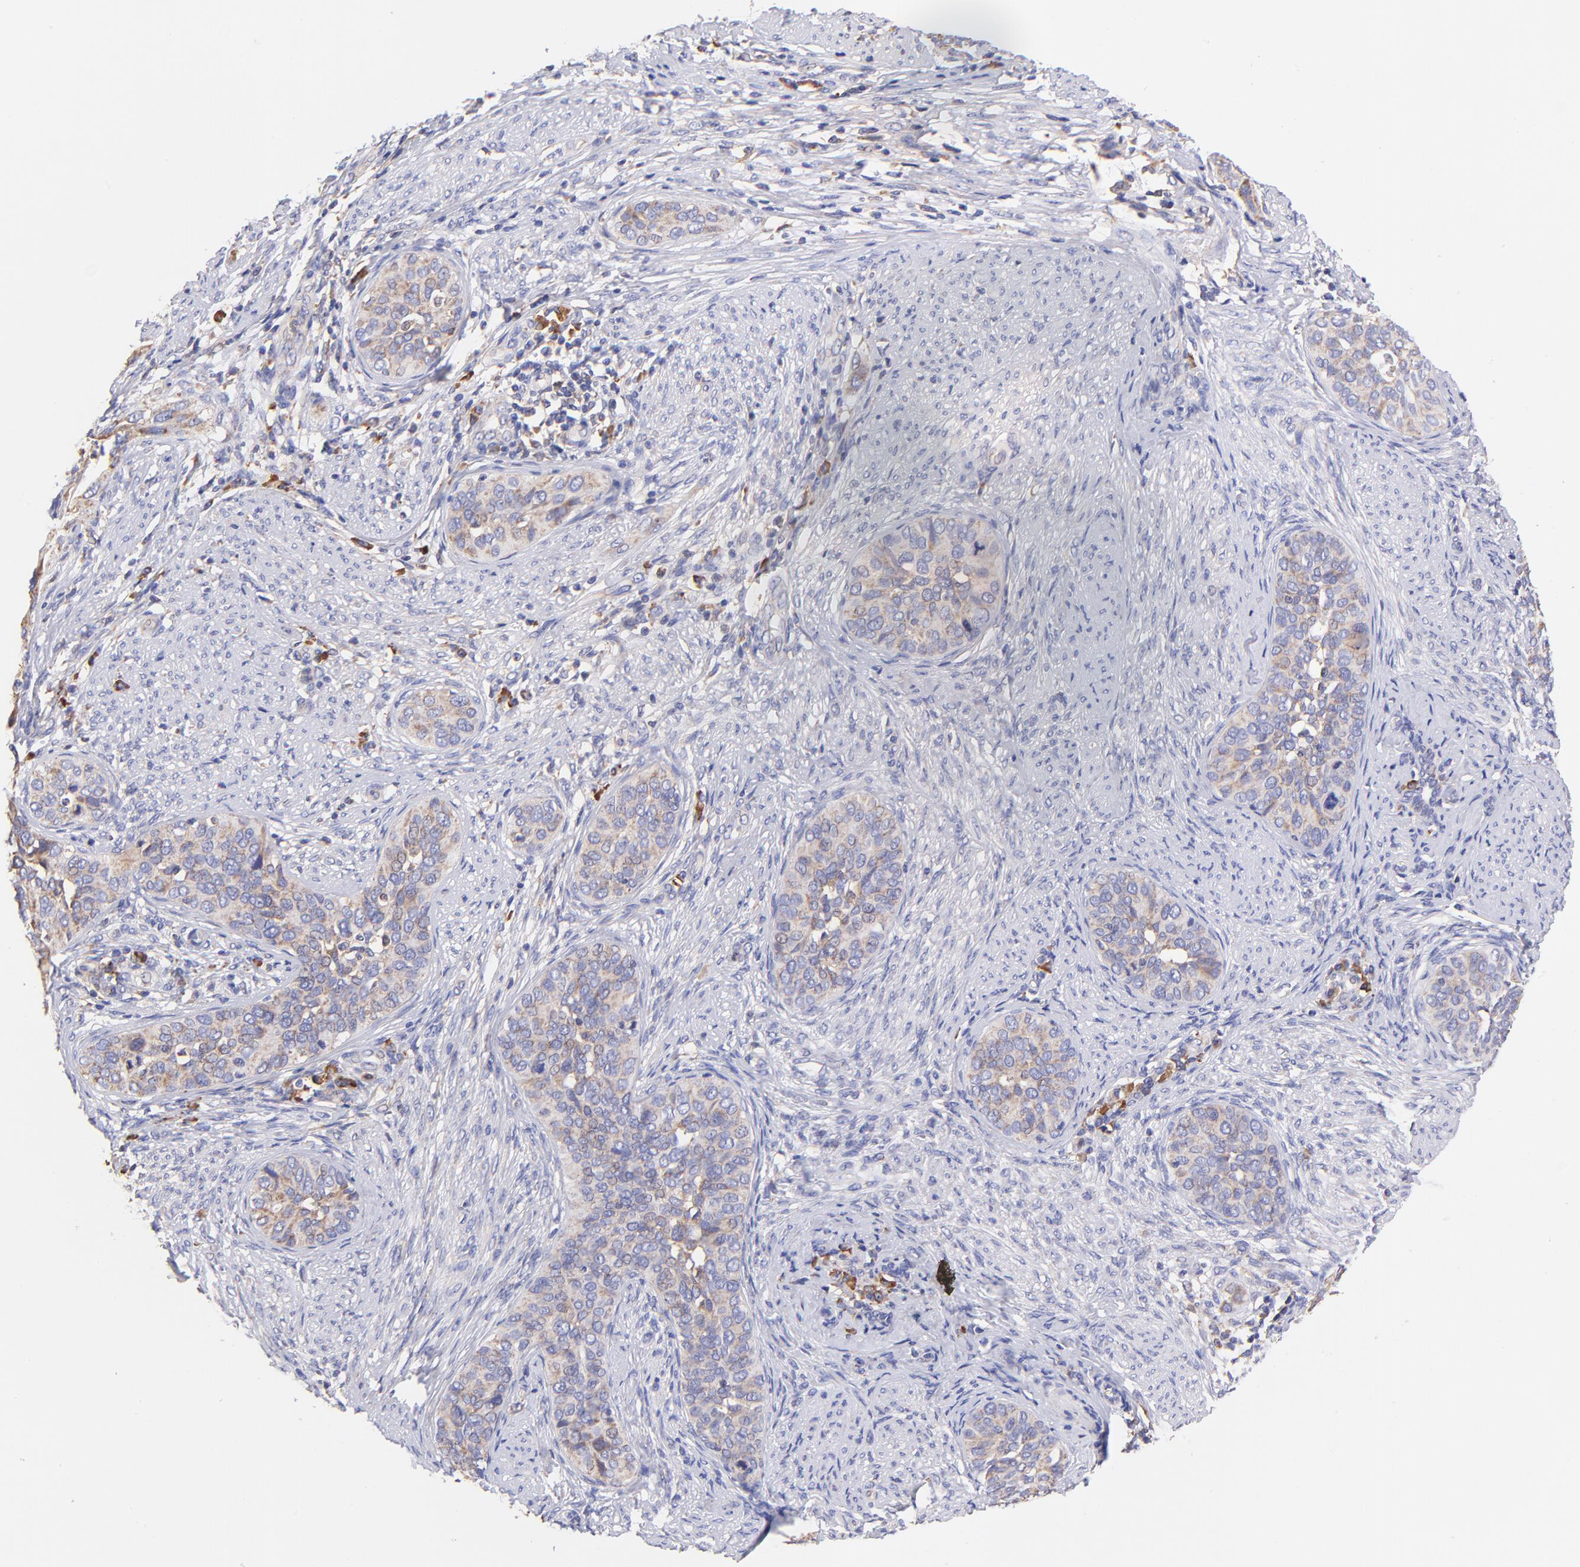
{"staining": {"intensity": "weak", "quantity": ">75%", "location": "cytoplasmic/membranous"}, "tissue": "cervical cancer", "cell_type": "Tumor cells", "image_type": "cancer", "snomed": [{"axis": "morphology", "description": "Squamous cell carcinoma, NOS"}, {"axis": "topography", "description": "Cervix"}], "caption": "Immunohistochemistry (IHC) photomicrograph of human squamous cell carcinoma (cervical) stained for a protein (brown), which reveals low levels of weak cytoplasmic/membranous positivity in about >75% of tumor cells.", "gene": "PREX1", "patient": {"sex": "female", "age": 31}}